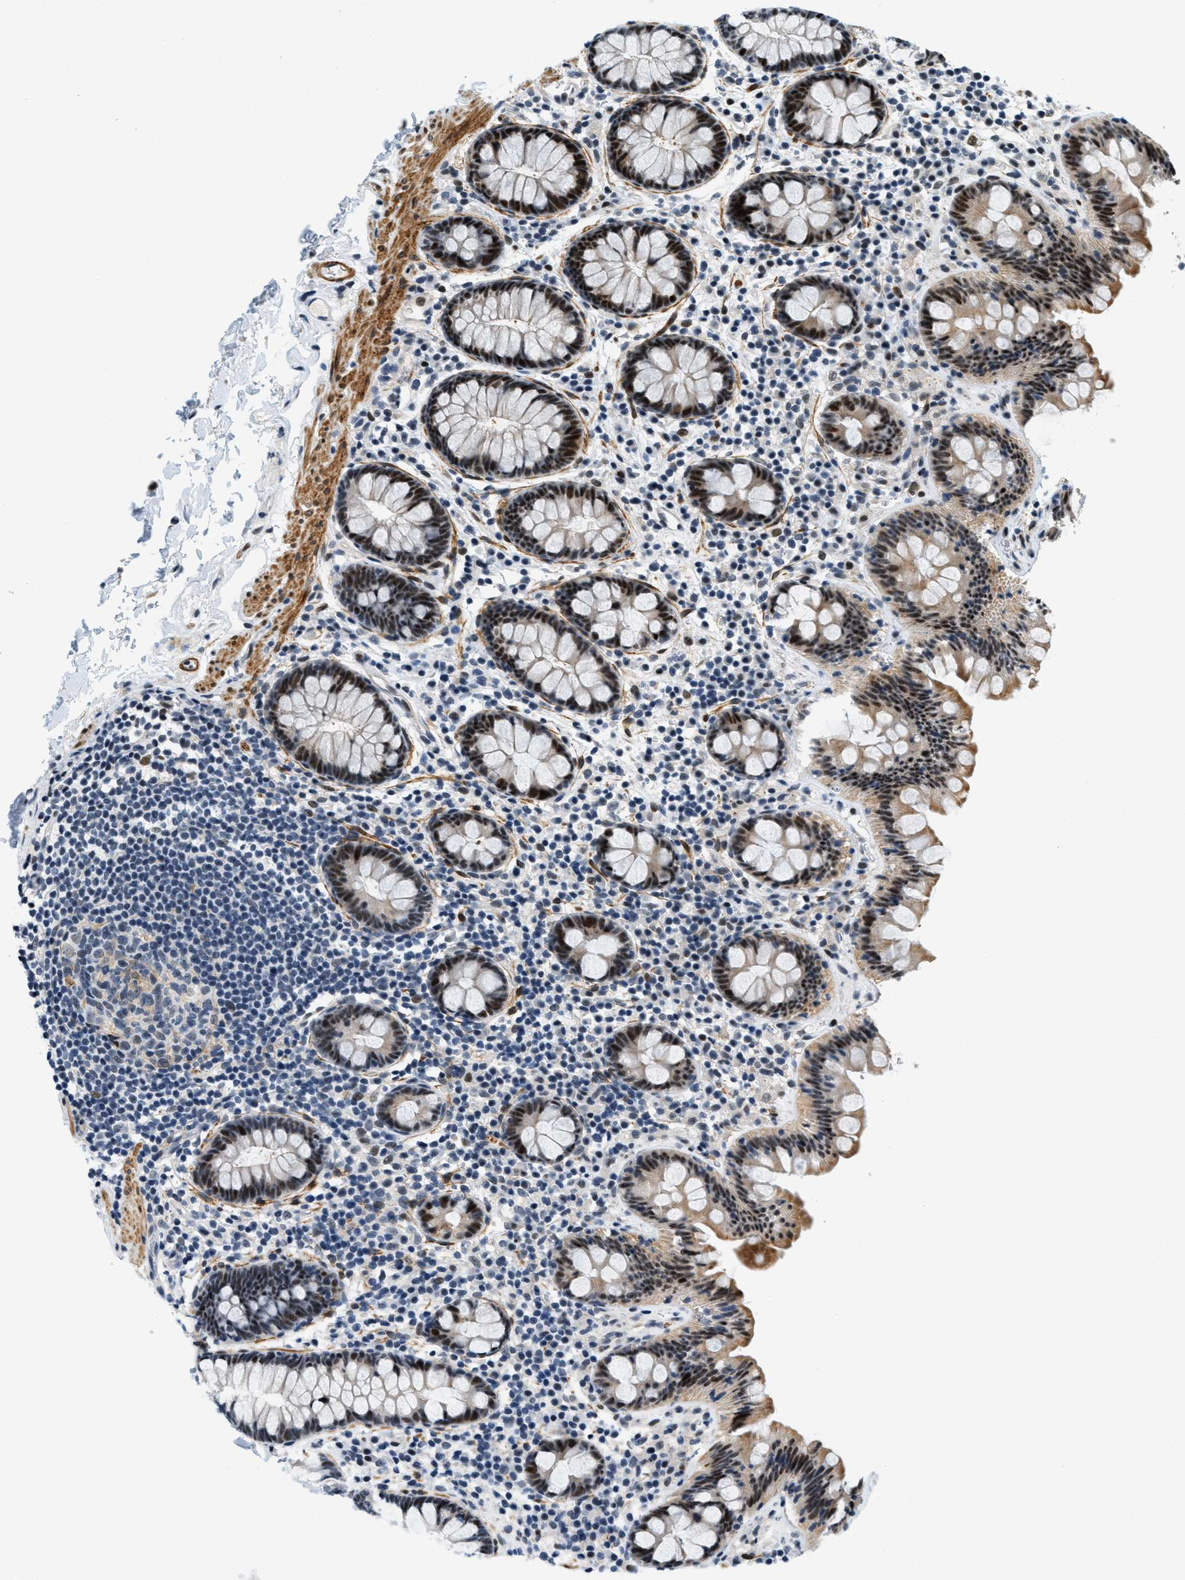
{"staining": {"intensity": "strong", "quantity": ">75%", "location": "cytoplasmic/membranous,nuclear"}, "tissue": "colon", "cell_type": "Endothelial cells", "image_type": "normal", "snomed": [{"axis": "morphology", "description": "Normal tissue, NOS"}, {"axis": "topography", "description": "Colon"}], "caption": "Benign colon was stained to show a protein in brown. There is high levels of strong cytoplasmic/membranous,nuclear positivity in about >75% of endothelial cells. (IHC, brightfield microscopy, high magnification).", "gene": "ZDHHC23", "patient": {"sex": "female", "age": 80}}